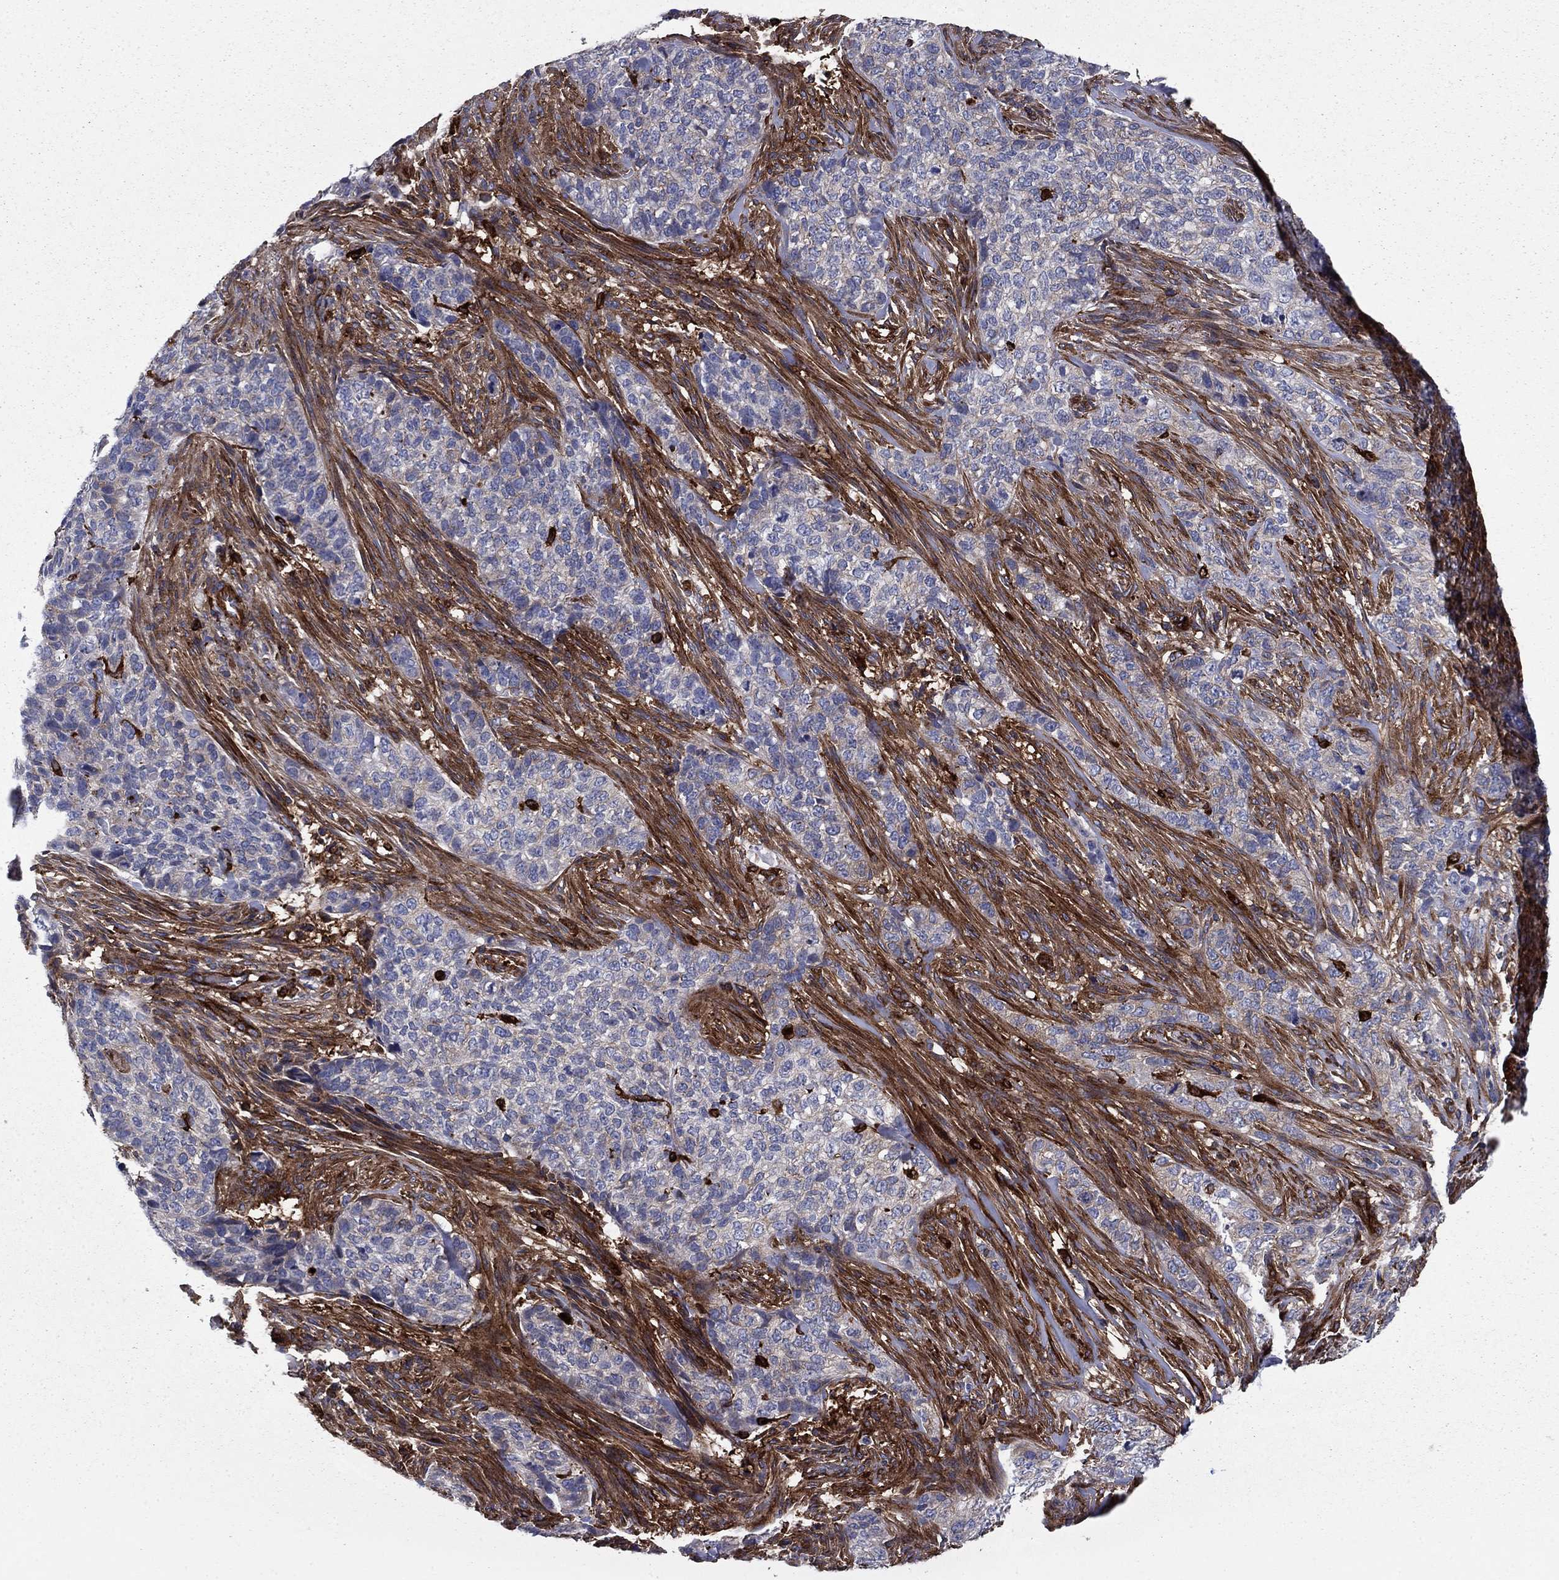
{"staining": {"intensity": "moderate", "quantity": "<25%", "location": "cytoplasmic/membranous"}, "tissue": "skin cancer", "cell_type": "Tumor cells", "image_type": "cancer", "snomed": [{"axis": "morphology", "description": "Basal cell carcinoma"}, {"axis": "topography", "description": "Skin"}], "caption": "Immunohistochemical staining of human basal cell carcinoma (skin) shows low levels of moderate cytoplasmic/membranous expression in about <25% of tumor cells. (brown staining indicates protein expression, while blue staining denotes nuclei).", "gene": "EHBP1L1", "patient": {"sex": "female", "age": 69}}